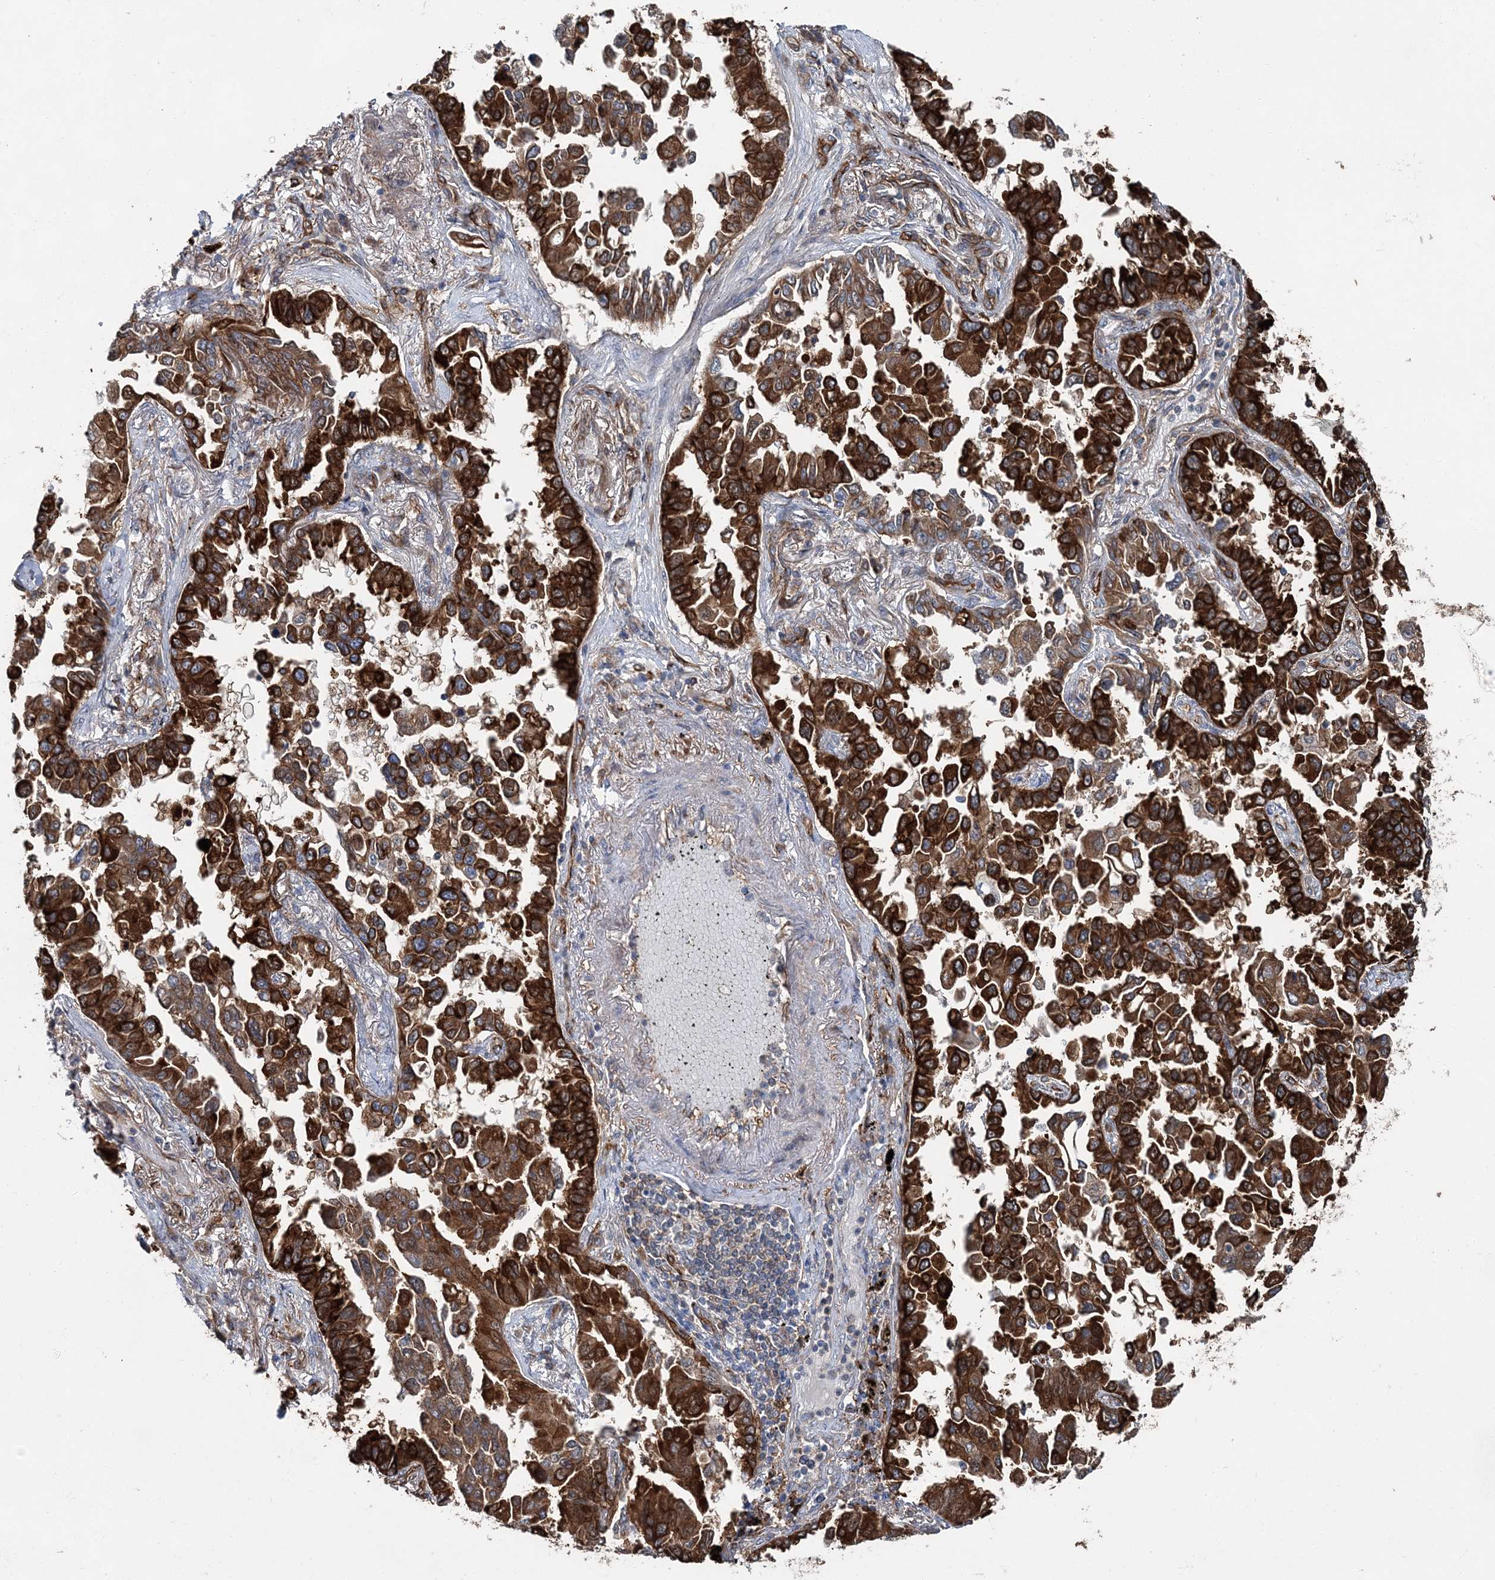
{"staining": {"intensity": "strong", "quantity": ">75%", "location": "cytoplasmic/membranous"}, "tissue": "lung cancer", "cell_type": "Tumor cells", "image_type": "cancer", "snomed": [{"axis": "morphology", "description": "Adenocarcinoma, NOS"}, {"axis": "topography", "description": "Lung"}], "caption": "Lung cancer tissue exhibits strong cytoplasmic/membranous expression in approximately >75% of tumor cells (IHC, brightfield microscopy, high magnification).", "gene": "SPOPL", "patient": {"sex": "female", "age": 67}}